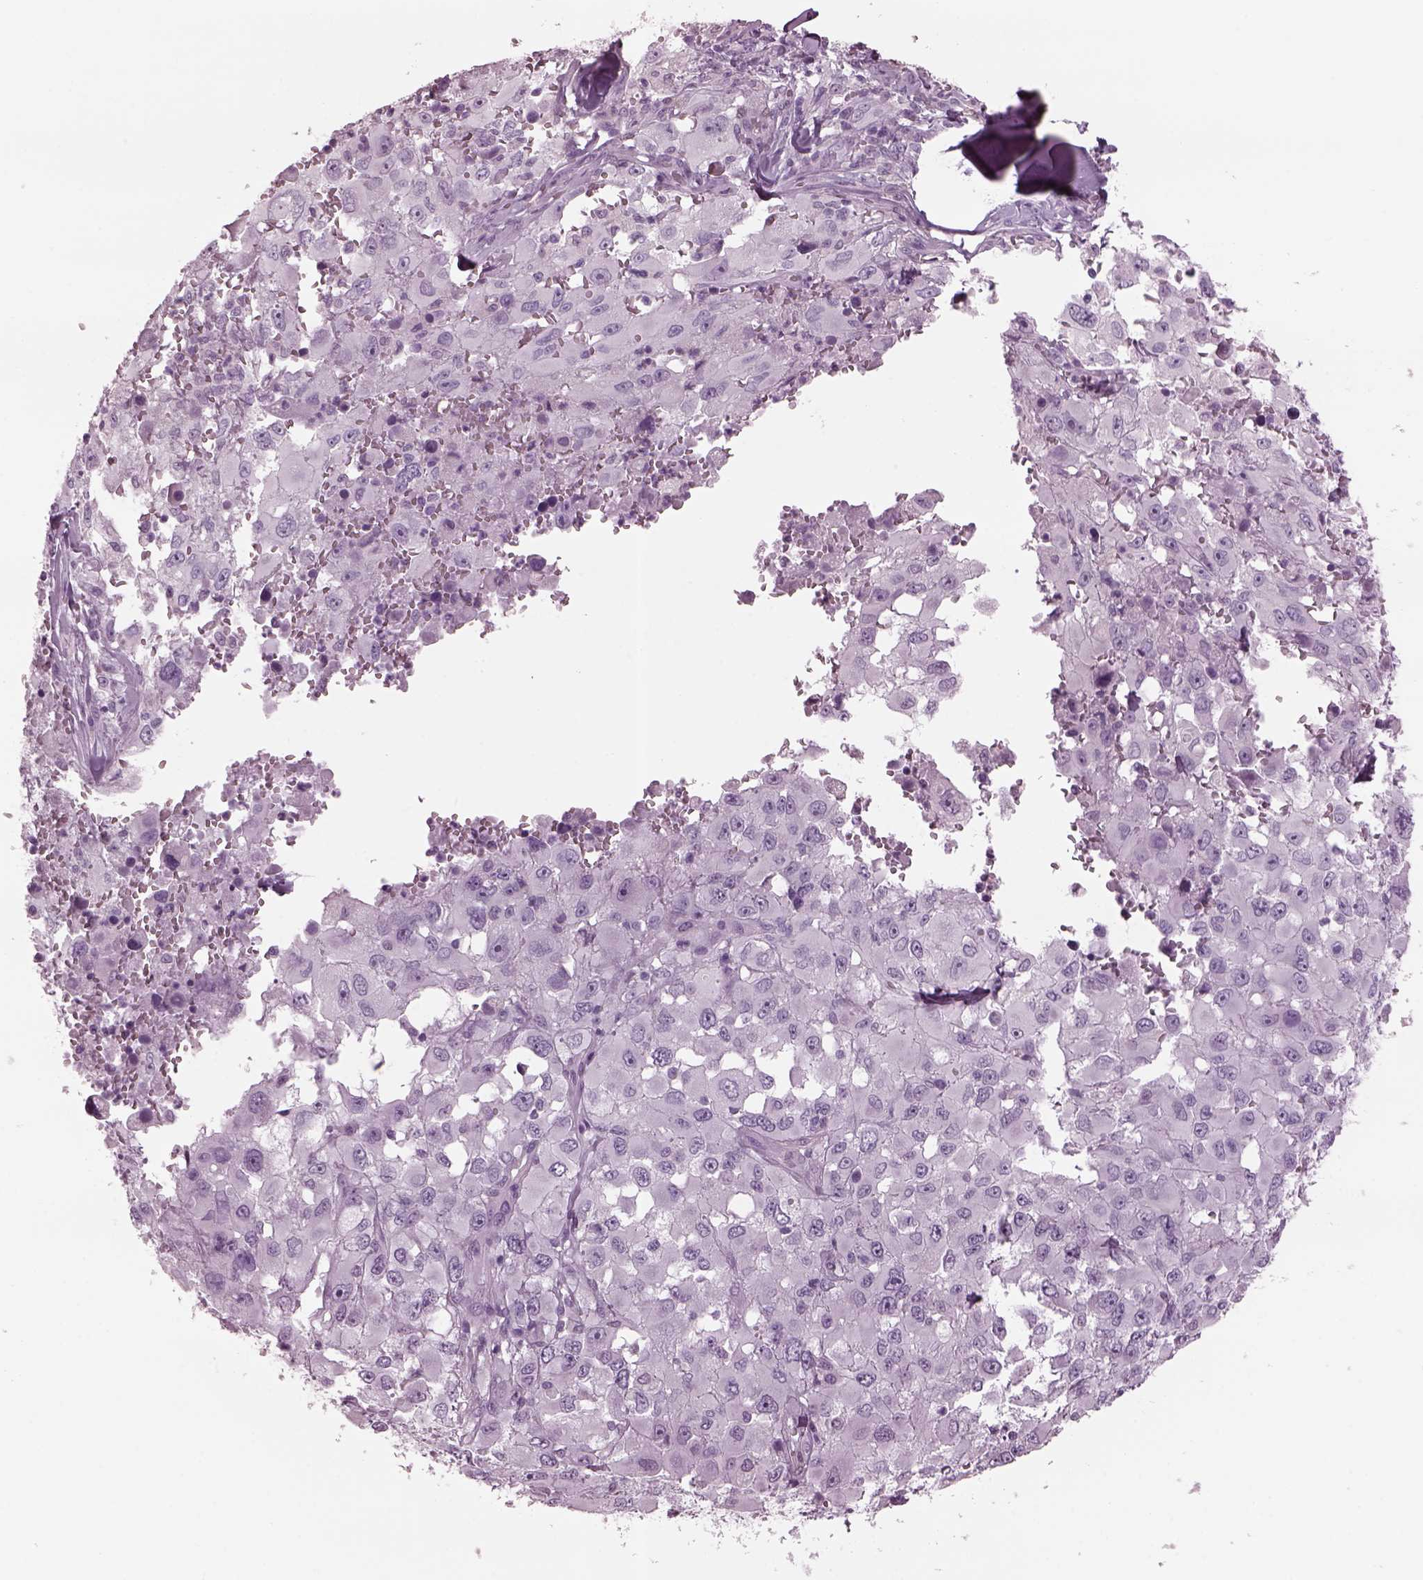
{"staining": {"intensity": "negative", "quantity": "none", "location": "none"}, "tissue": "melanoma", "cell_type": "Tumor cells", "image_type": "cancer", "snomed": [{"axis": "morphology", "description": "Malignant melanoma, Metastatic site"}, {"axis": "topography", "description": "Lymph node"}], "caption": "The histopathology image demonstrates no staining of tumor cells in melanoma.", "gene": "TPPP2", "patient": {"sex": "male", "age": 50}}